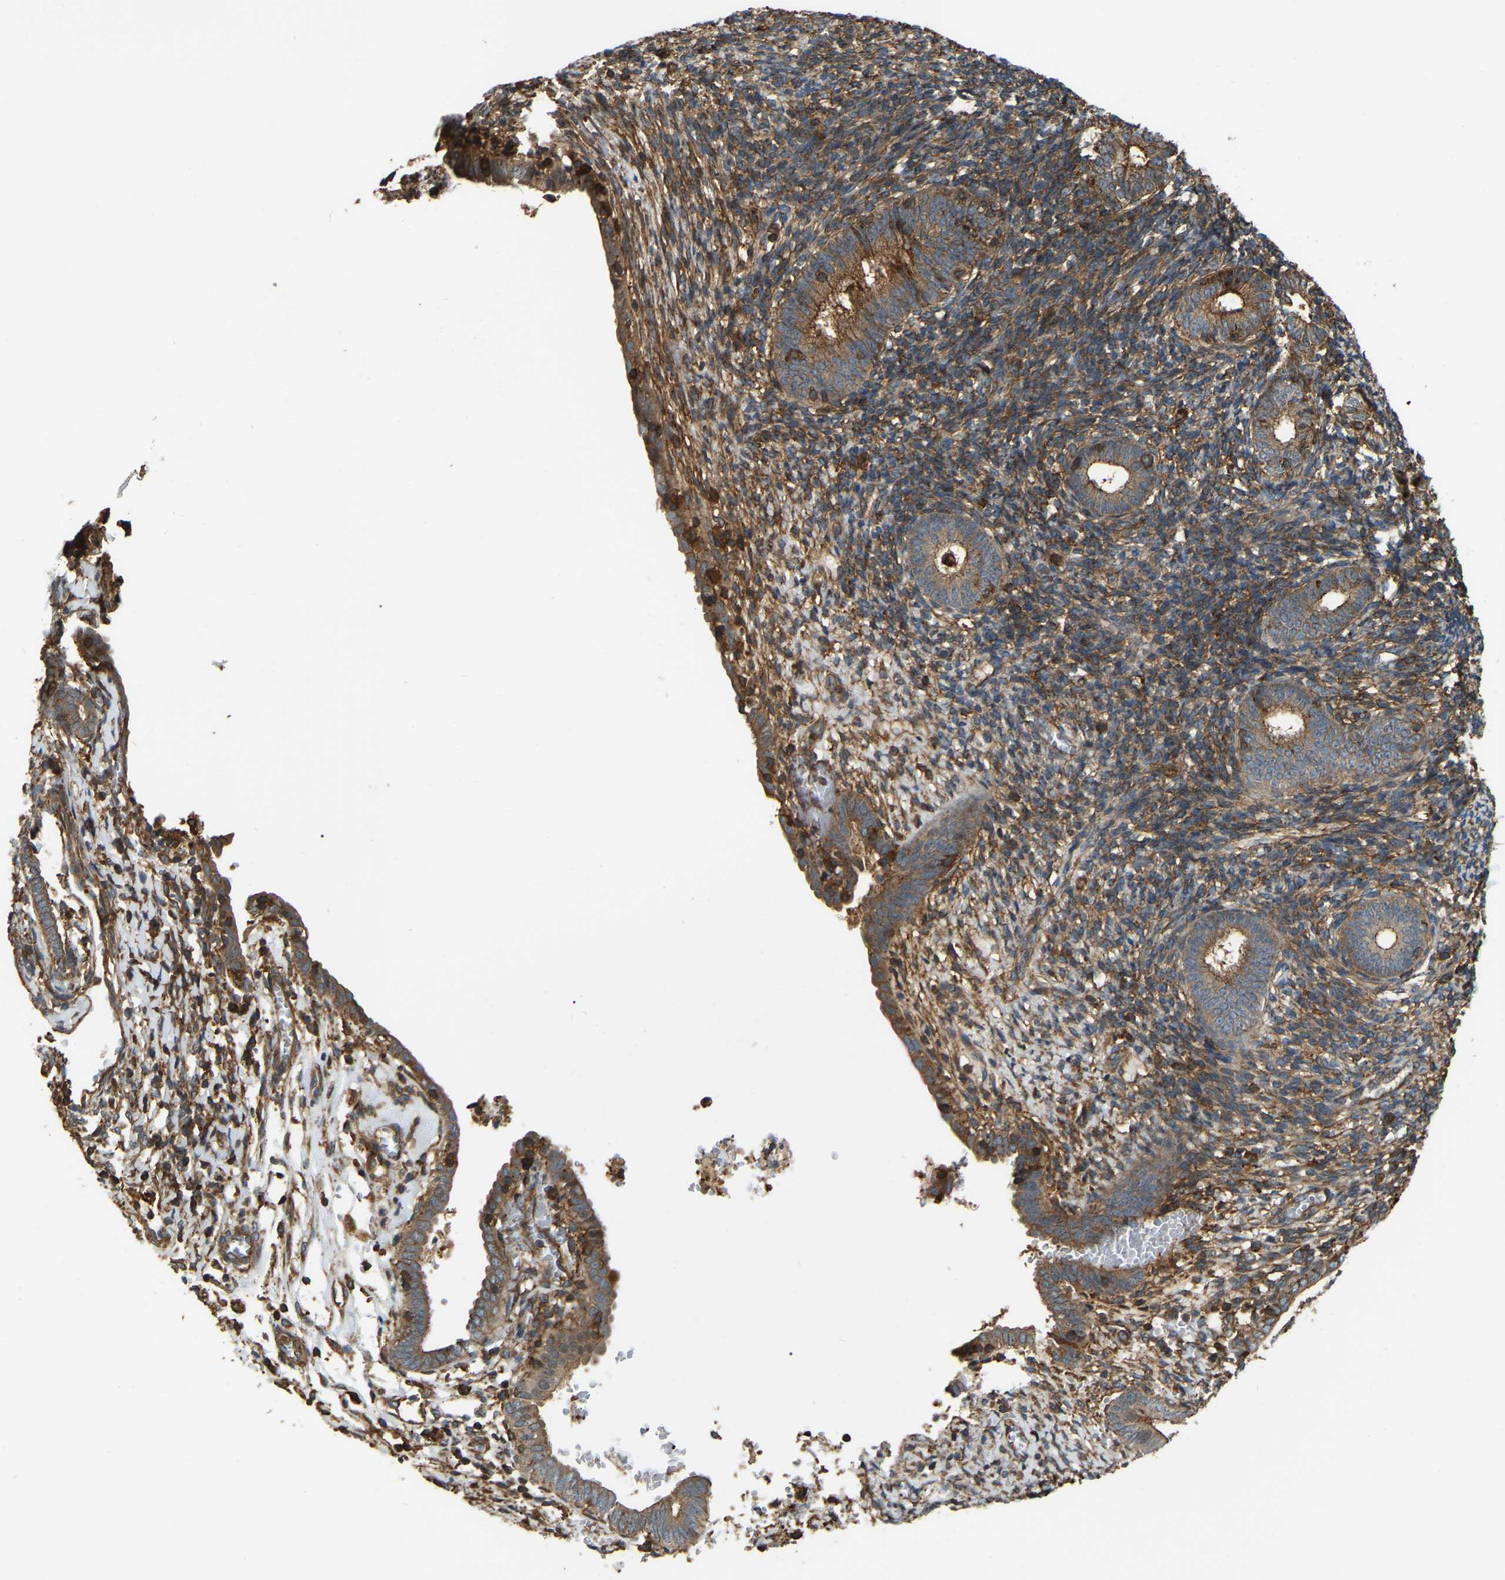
{"staining": {"intensity": "moderate", "quantity": ">75%", "location": "cytoplasmic/membranous"}, "tissue": "endometrium", "cell_type": "Cells in endometrial stroma", "image_type": "normal", "snomed": [{"axis": "morphology", "description": "Normal tissue, NOS"}, {"axis": "morphology", "description": "Adenocarcinoma, NOS"}, {"axis": "topography", "description": "Endometrium"}], "caption": "Endometrium stained with DAB (3,3'-diaminobenzidine) immunohistochemistry (IHC) displays medium levels of moderate cytoplasmic/membranous expression in approximately >75% of cells in endometrial stroma. (DAB IHC with brightfield microscopy, high magnification).", "gene": "SAMD9L", "patient": {"sex": "female", "age": 57}}